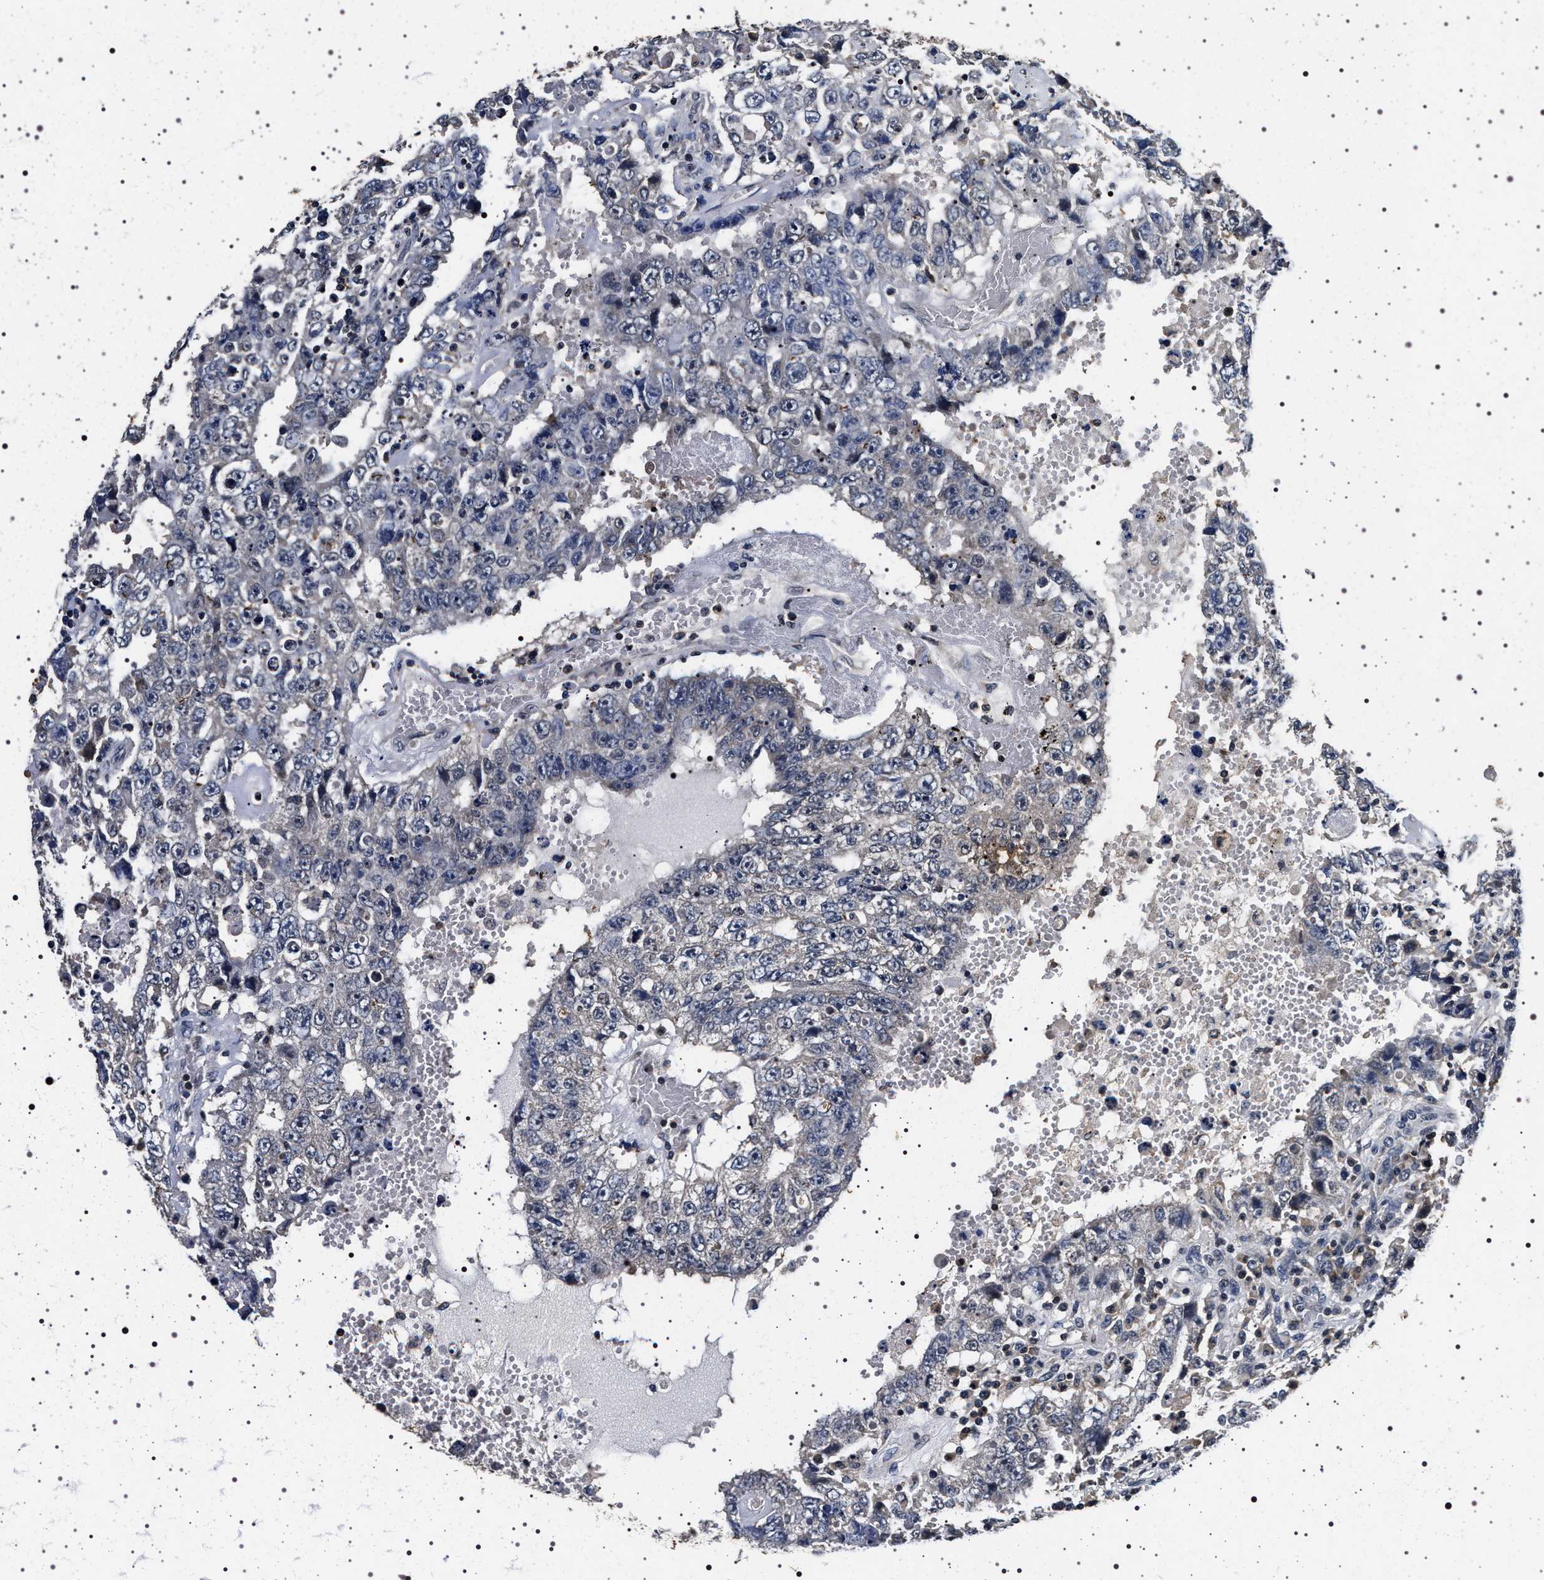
{"staining": {"intensity": "negative", "quantity": "none", "location": "none"}, "tissue": "testis cancer", "cell_type": "Tumor cells", "image_type": "cancer", "snomed": [{"axis": "morphology", "description": "Carcinoma, Embryonal, NOS"}, {"axis": "topography", "description": "Testis"}], "caption": "This is an immunohistochemistry photomicrograph of human embryonal carcinoma (testis). There is no staining in tumor cells.", "gene": "CDKN1B", "patient": {"sex": "male", "age": 26}}